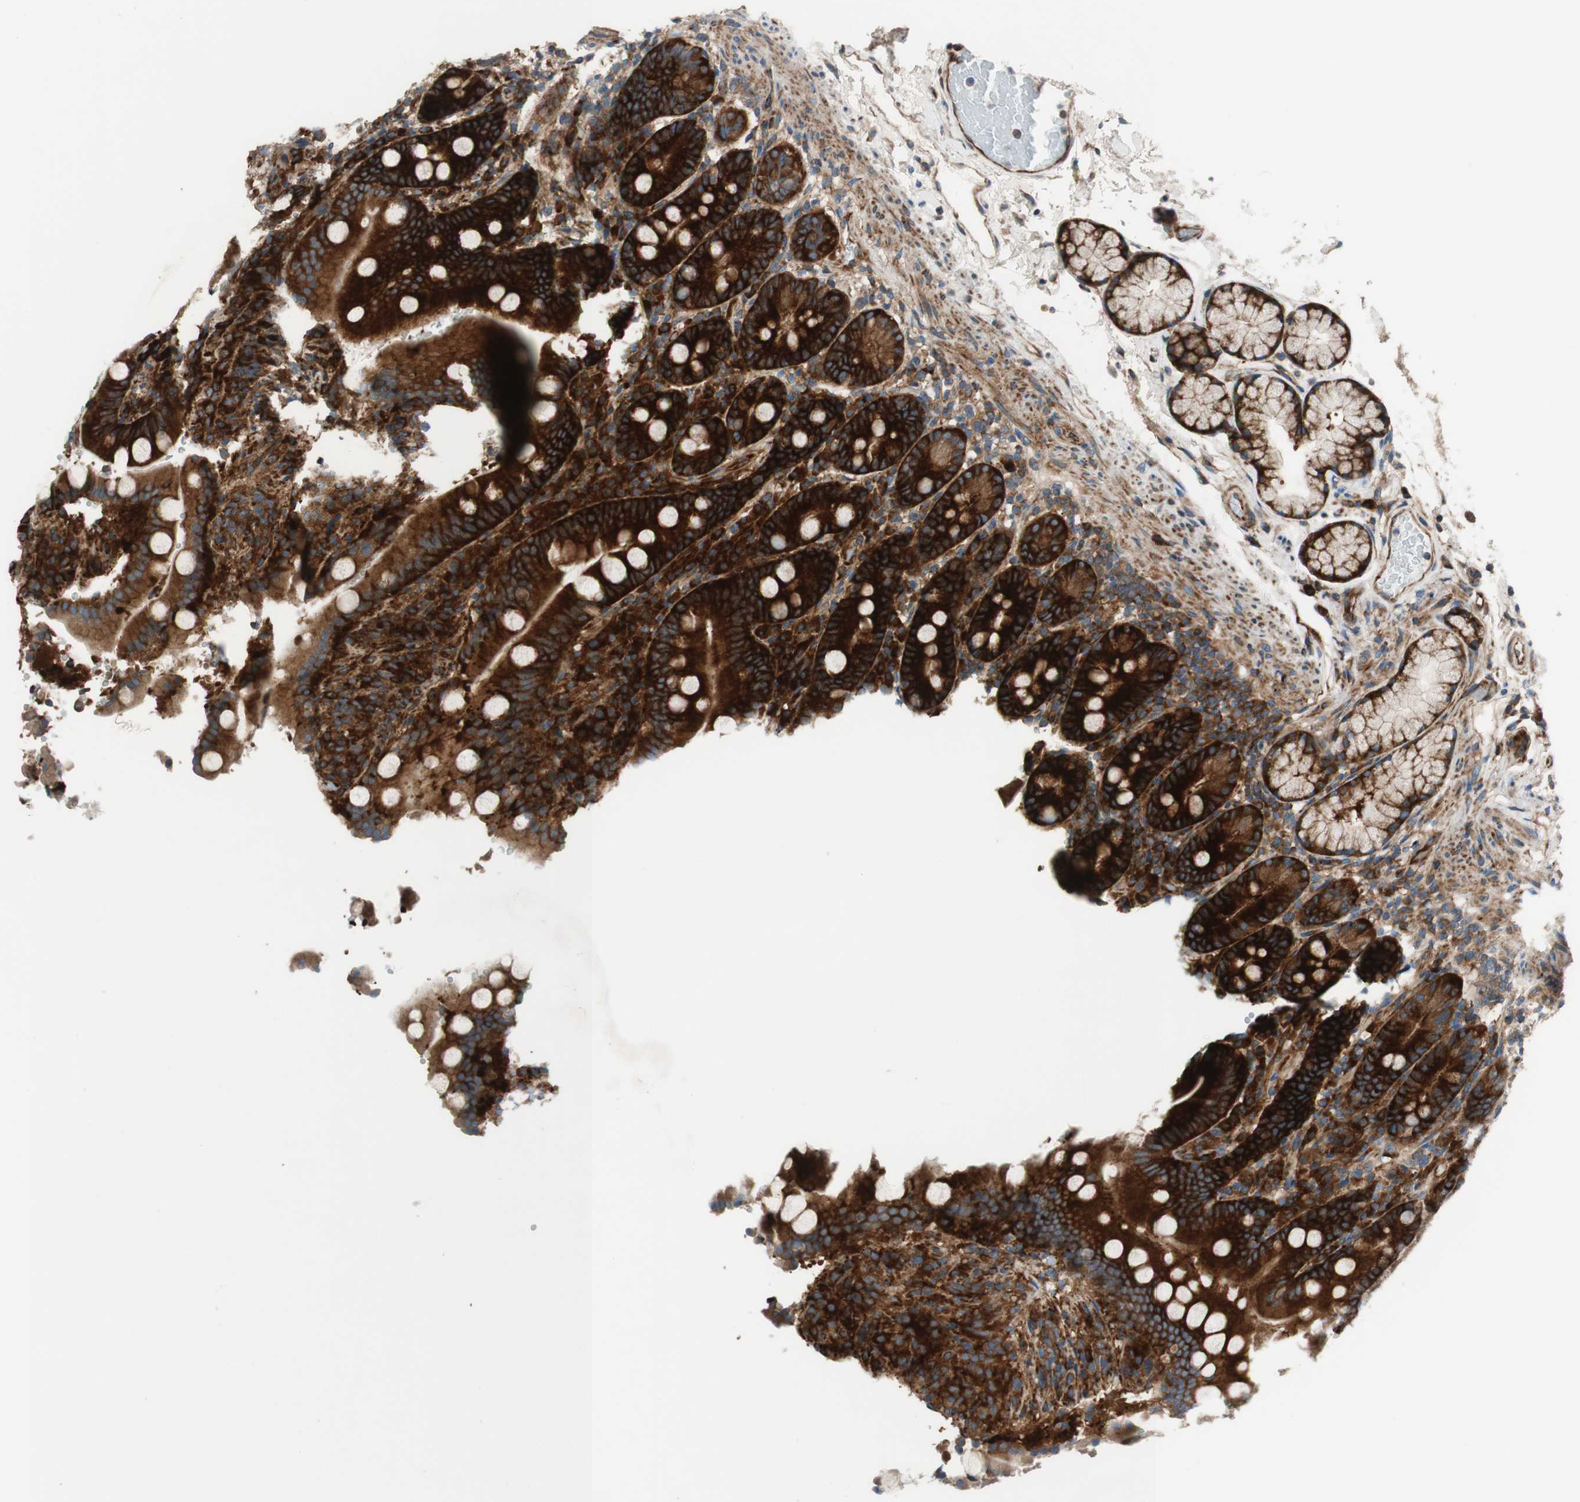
{"staining": {"intensity": "strong", "quantity": ">75%", "location": "cytoplasmic/membranous"}, "tissue": "duodenum", "cell_type": "Glandular cells", "image_type": "normal", "snomed": [{"axis": "morphology", "description": "Normal tissue, NOS"}, {"axis": "topography", "description": "Small intestine, NOS"}], "caption": "Unremarkable duodenum shows strong cytoplasmic/membranous positivity in approximately >75% of glandular cells, visualized by immunohistochemistry. The staining is performed using DAB (3,3'-diaminobenzidine) brown chromogen to label protein expression. The nuclei are counter-stained blue using hematoxylin.", "gene": "CCN4", "patient": {"sex": "female", "age": 71}}